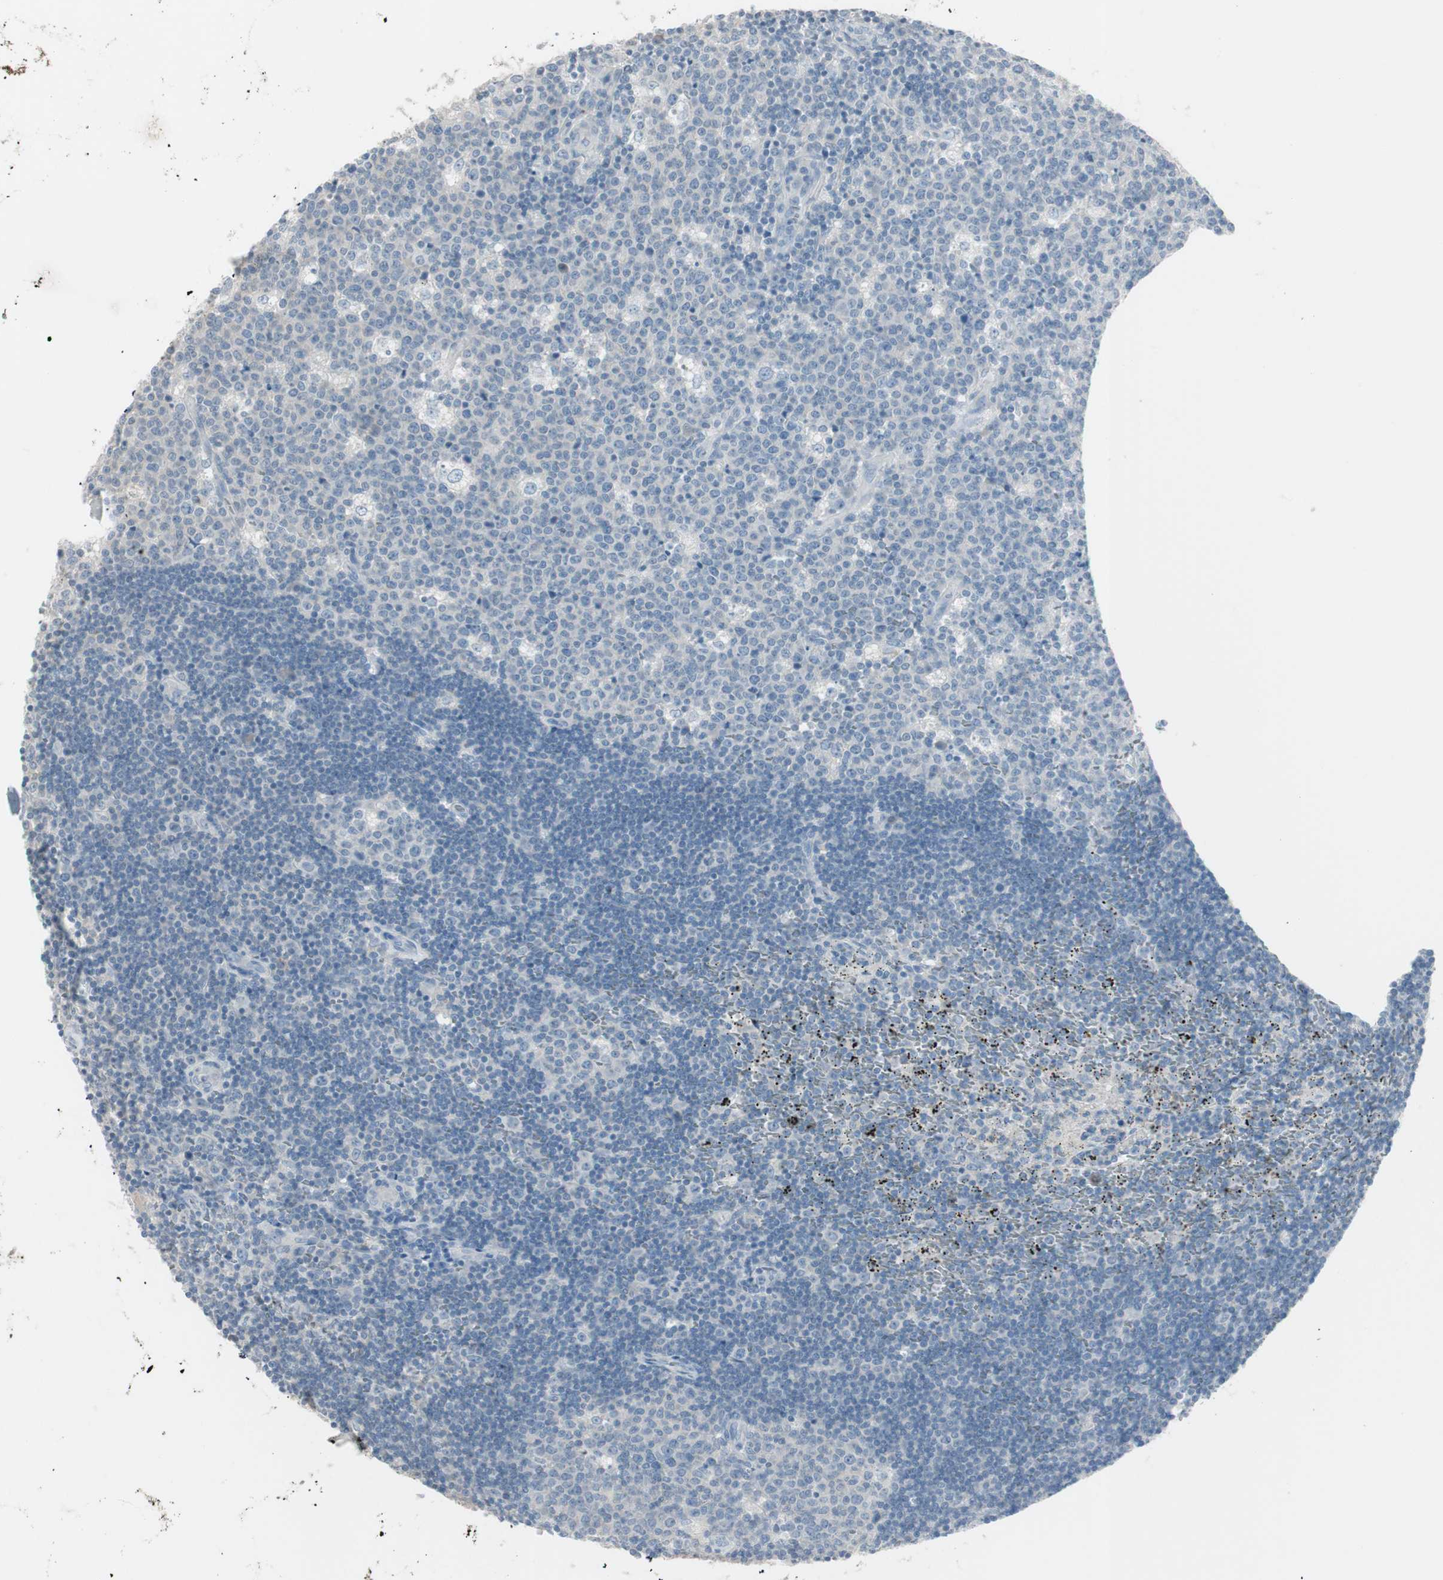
{"staining": {"intensity": "weak", "quantity": "25%-75%", "location": "cytoplasmic/membranous"}, "tissue": "lymph node", "cell_type": "Germinal center cells", "image_type": "normal", "snomed": [{"axis": "morphology", "description": "Normal tissue, NOS"}, {"axis": "topography", "description": "Lymph node"}, {"axis": "topography", "description": "Salivary gland"}], "caption": "This is a photomicrograph of IHC staining of normal lymph node, which shows weak staining in the cytoplasmic/membranous of germinal center cells.", "gene": "ITLN2", "patient": {"sex": "male", "age": 8}}